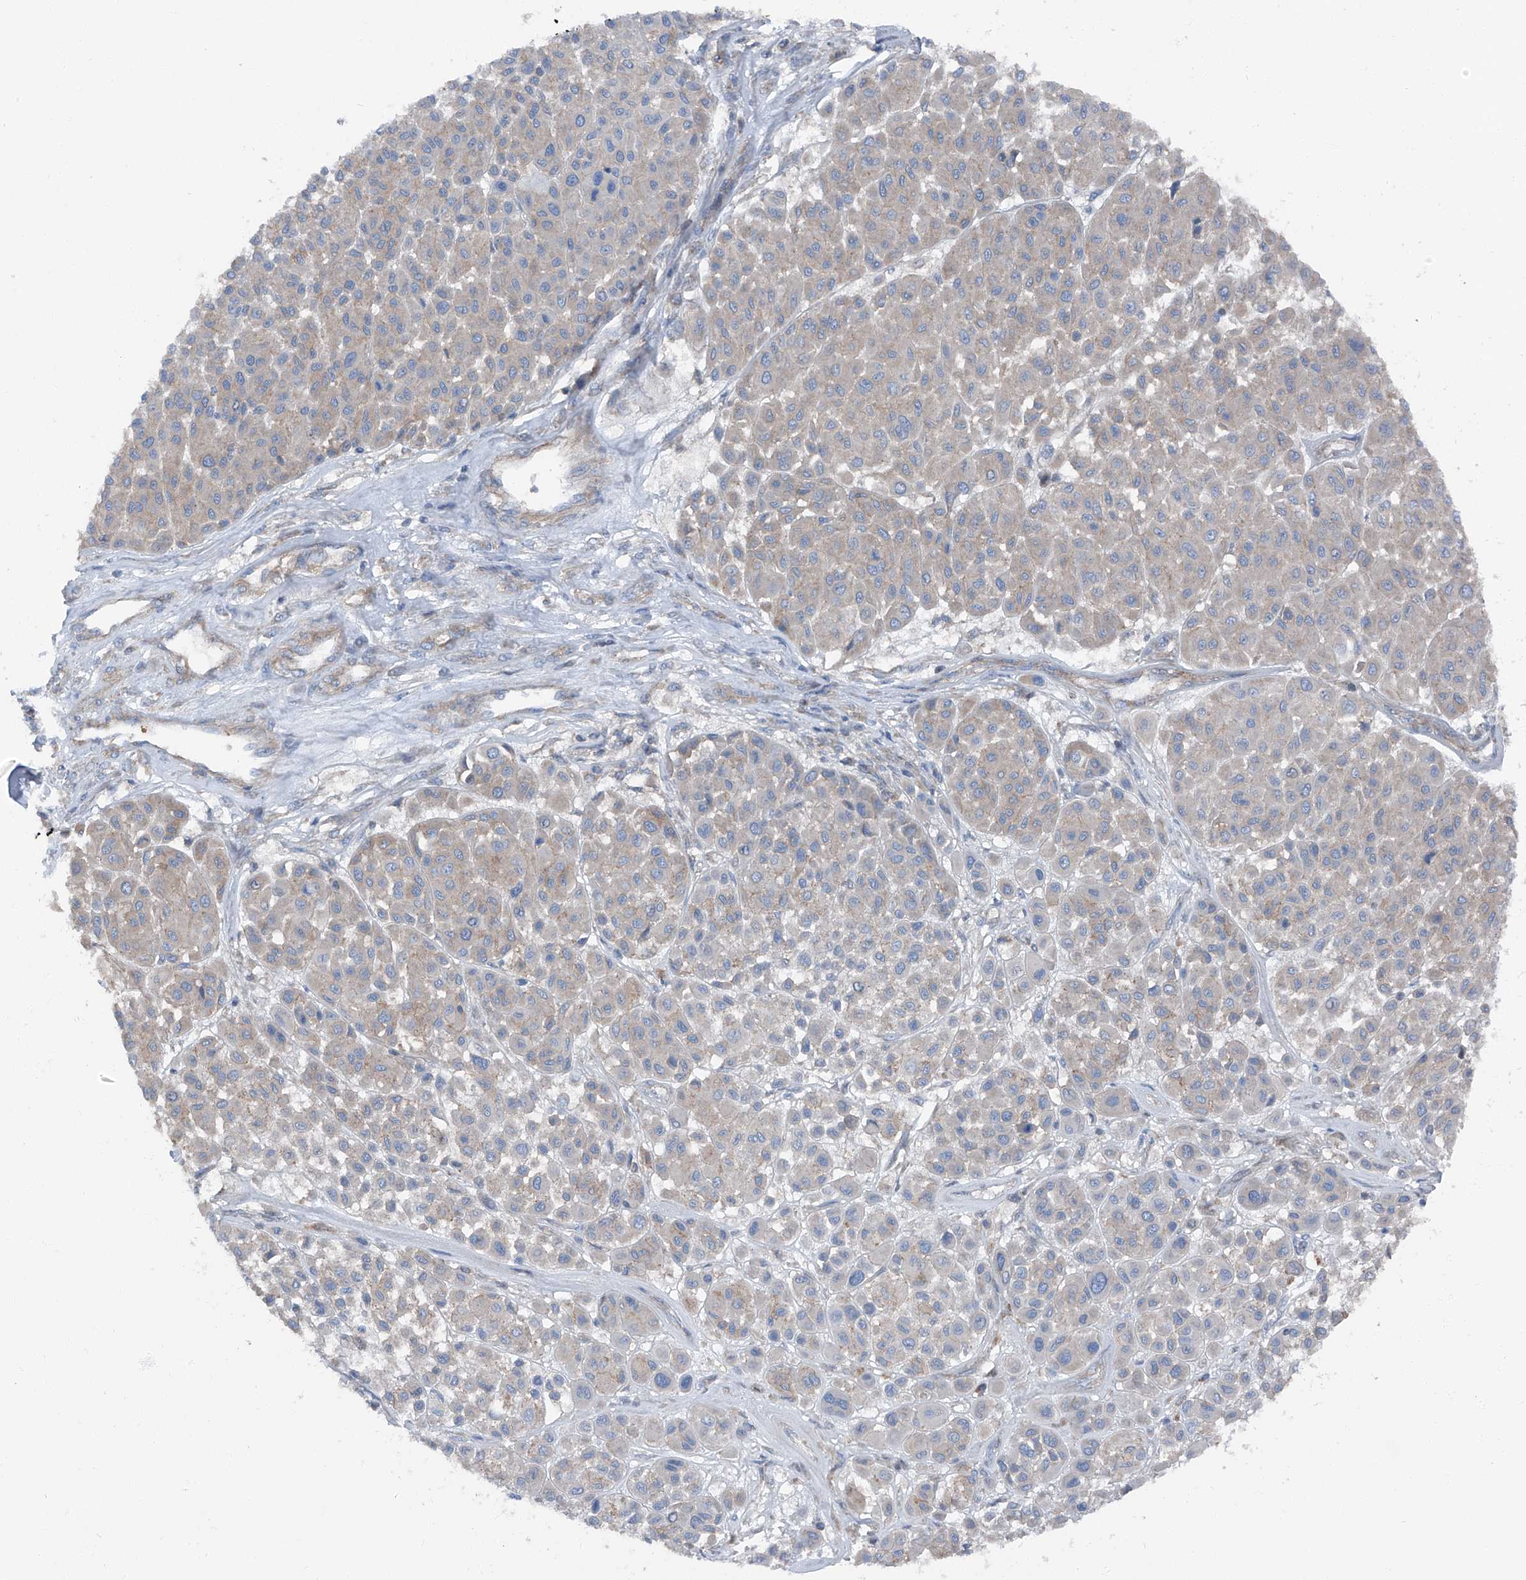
{"staining": {"intensity": "negative", "quantity": "none", "location": "none"}, "tissue": "melanoma", "cell_type": "Tumor cells", "image_type": "cancer", "snomed": [{"axis": "morphology", "description": "Malignant melanoma, Metastatic site"}, {"axis": "topography", "description": "Soft tissue"}], "caption": "The immunohistochemistry photomicrograph has no significant staining in tumor cells of melanoma tissue. The staining was performed using DAB (3,3'-diaminobenzidine) to visualize the protein expression in brown, while the nuclei were stained in blue with hematoxylin (Magnification: 20x).", "gene": "GPR142", "patient": {"sex": "male", "age": 41}}